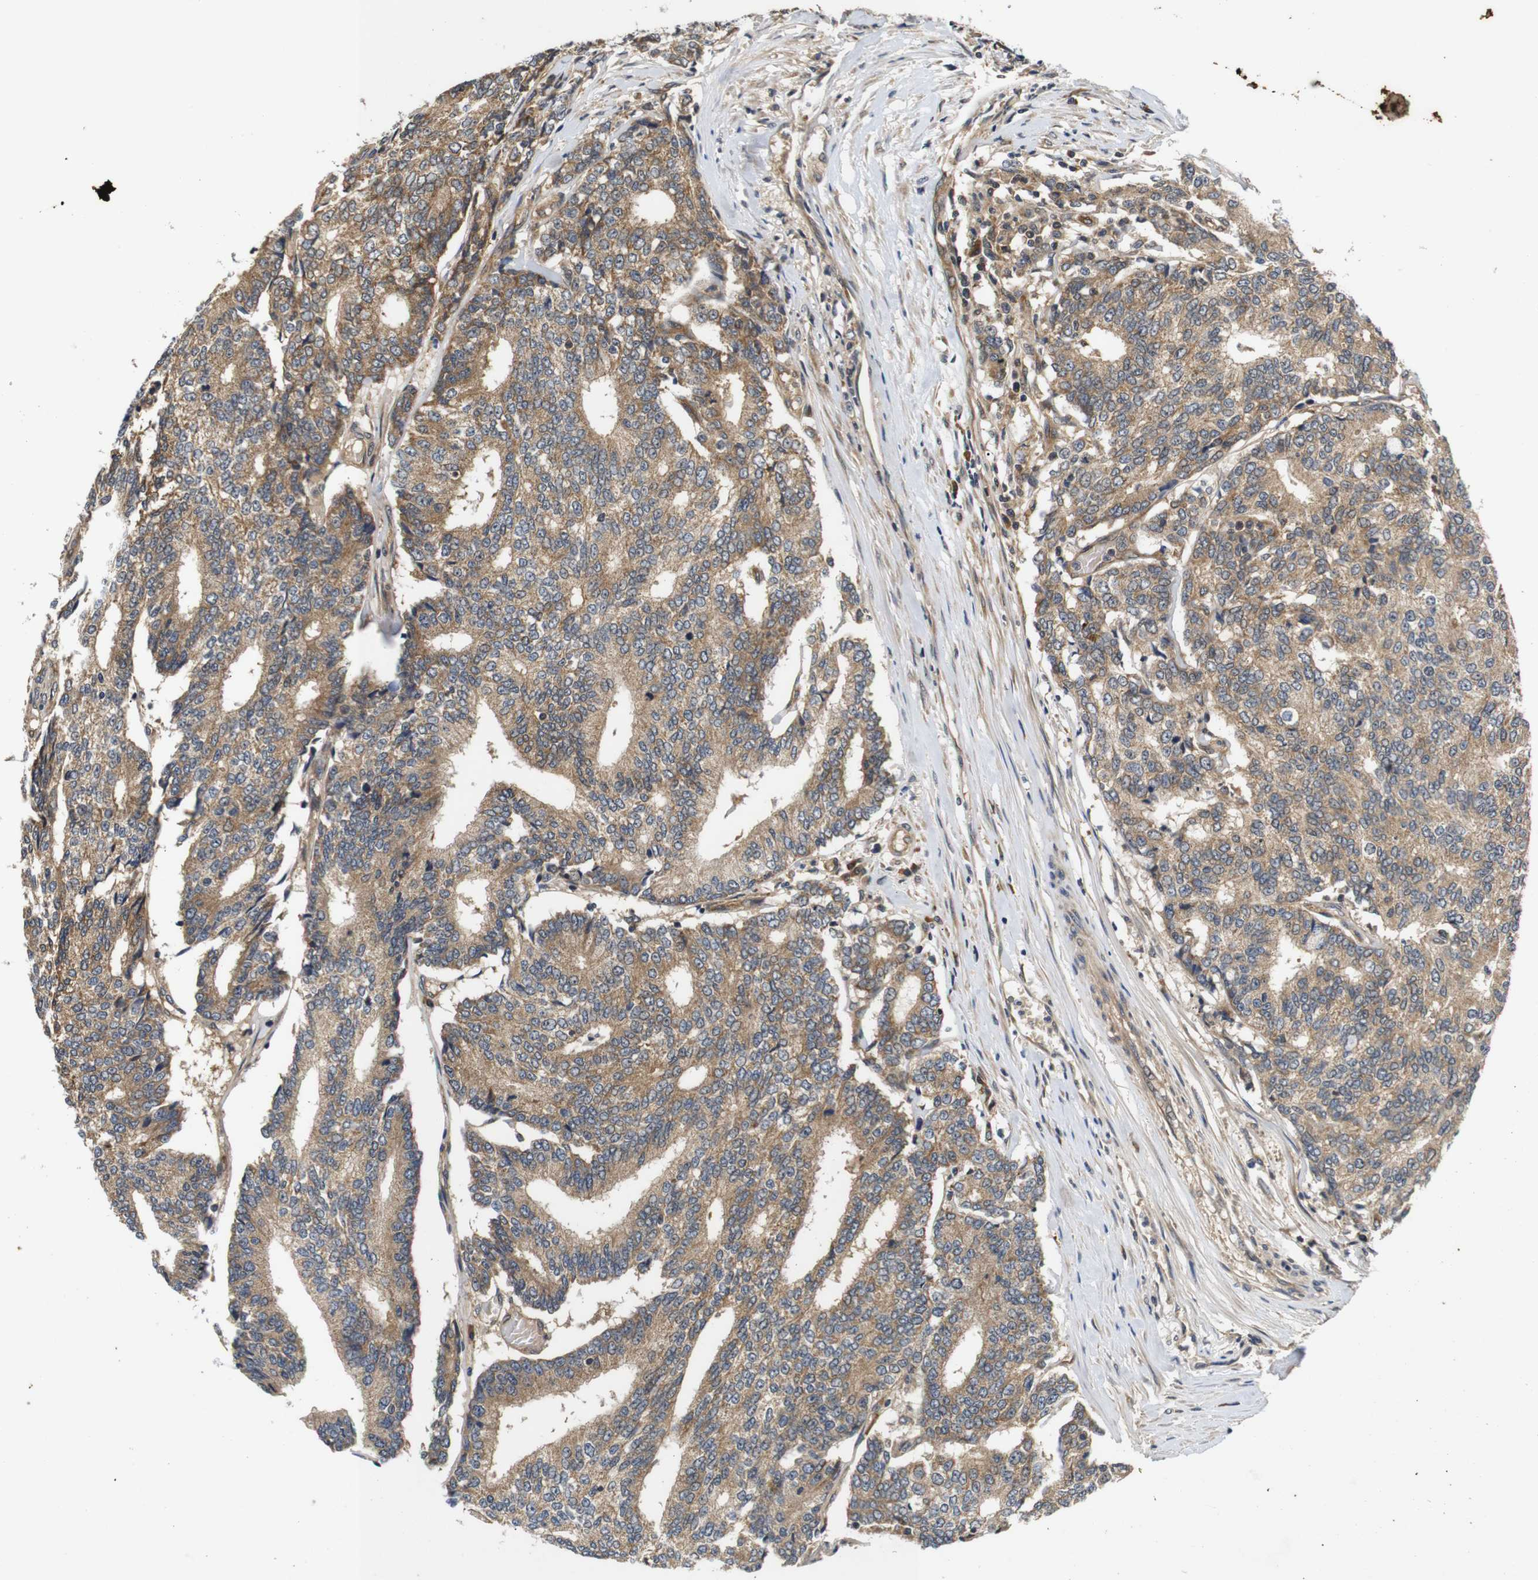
{"staining": {"intensity": "moderate", "quantity": ">75%", "location": "cytoplasmic/membranous"}, "tissue": "prostate cancer", "cell_type": "Tumor cells", "image_type": "cancer", "snomed": [{"axis": "morphology", "description": "Normal tissue, NOS"}, {"axis": "morphology", "description": "Adenocarcinoma, High grade"}, {"axis": "topography", "description": "Prostate"}, {"axis": "topography", "description": "Seminal veicle"}], "caption": "Immunohistochemistry staining of prostate cancer, which exhibits medium levels of moderate cytoplasmic/membranous positivity in about >75% of tumor cells indicating moderate cytoplasmic/membranous protein staining. The staining was performed using DAB (3,3'-diaminobenzidine) (brown) for protein detection and nuclei were counterstained in hematoxylin (blue).", "gene": "RIPK1", "patient": {"sex": "male", "age": 55}}